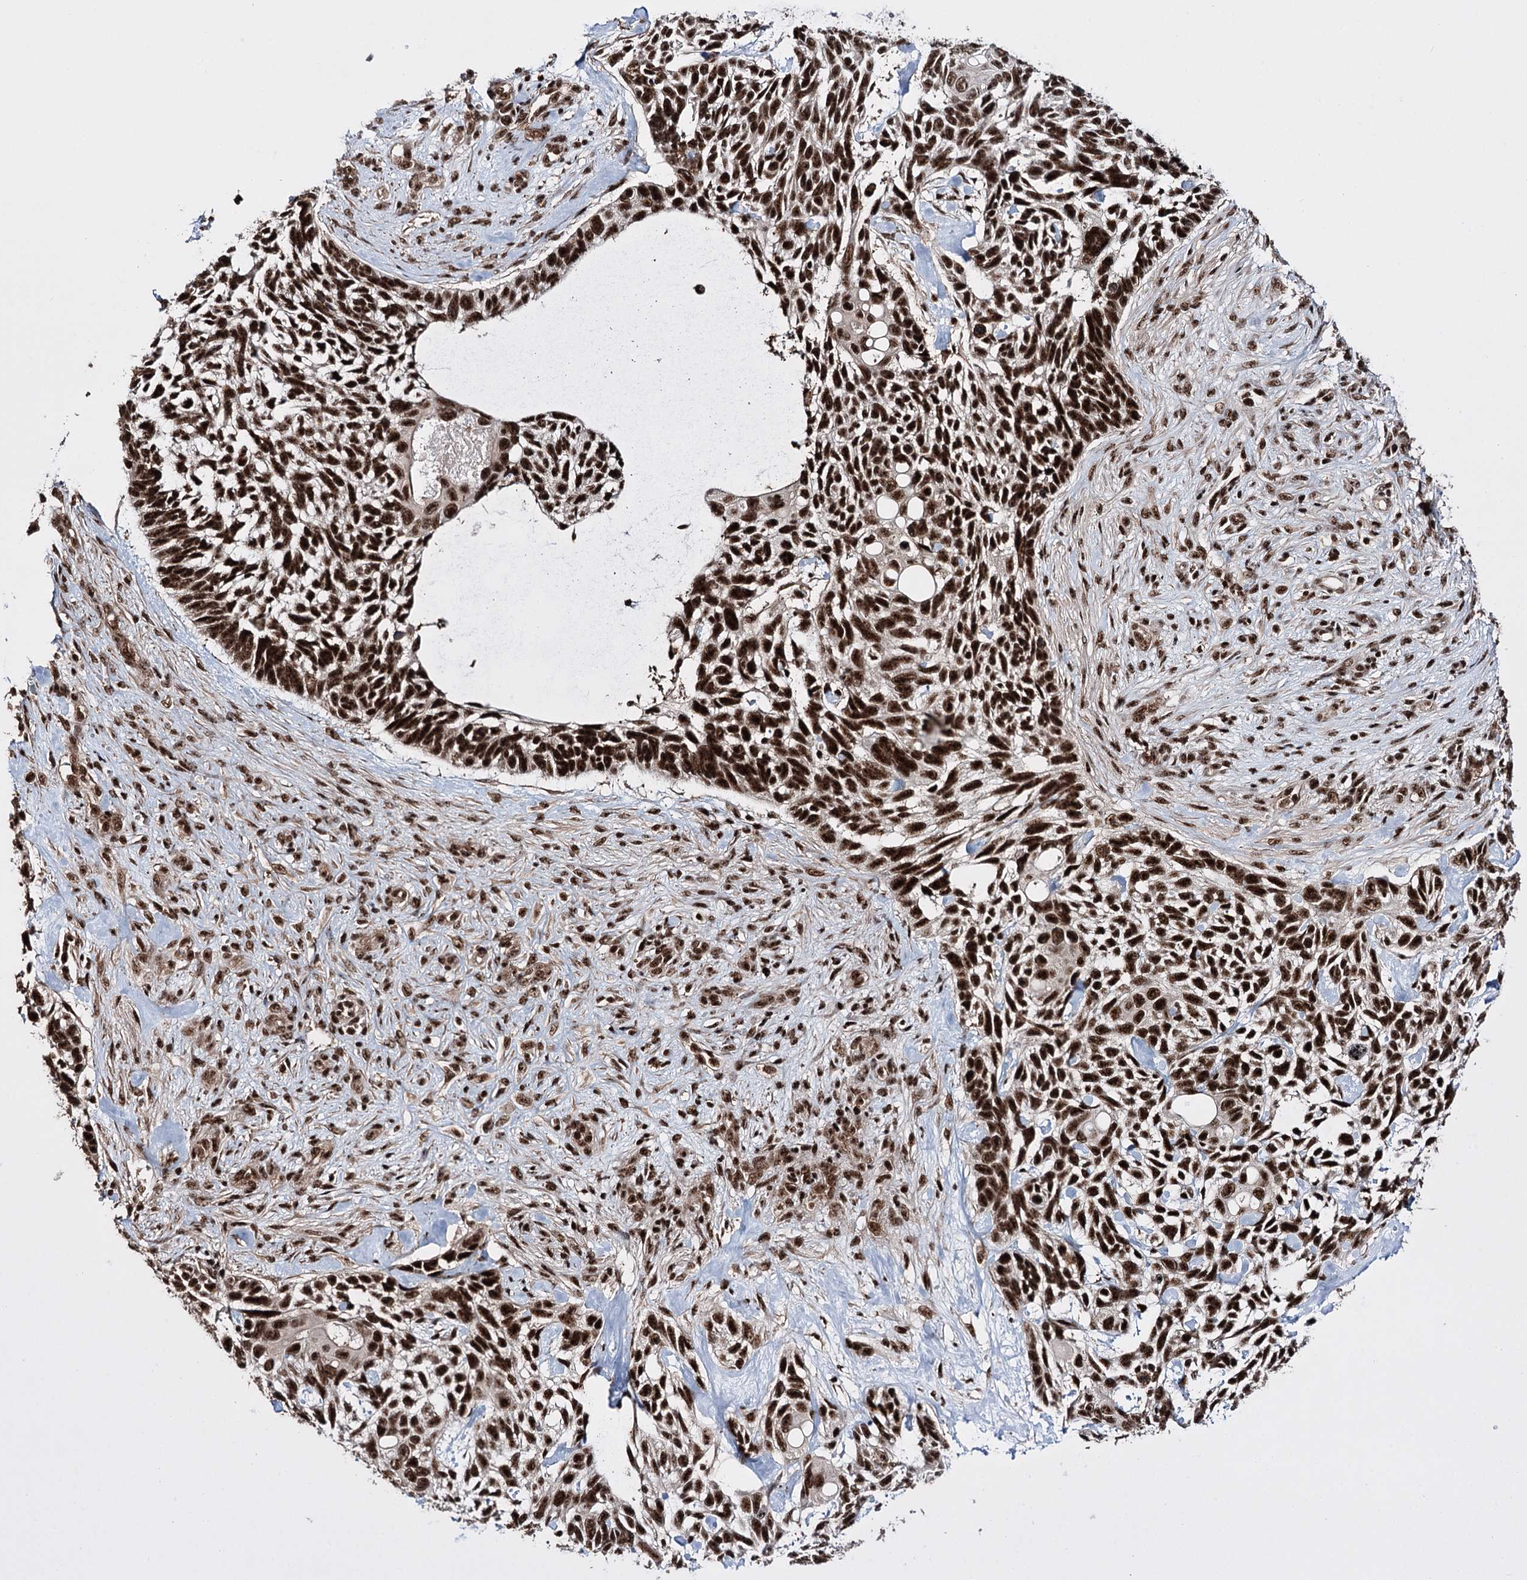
{"staining": {"intensity": "strong", "quantity": ">75%", "location": "nuclear"}, "tissue": "skin cancer", "cell_type": "Tumor cells", "image_type": "cancer", "snomed": [{"axis": "morphology", "description": "Basal cell carcinoma"}, {"axis": "topography", "description": "Skin"}], "caption": "Immunohistochemical staining of skin cancer displays high levels of strong nuclear protein positivity in approximately >75% of tumor cells.", "gene": "PRPF40A", "patient": {"sex": "male", "age": 88}}